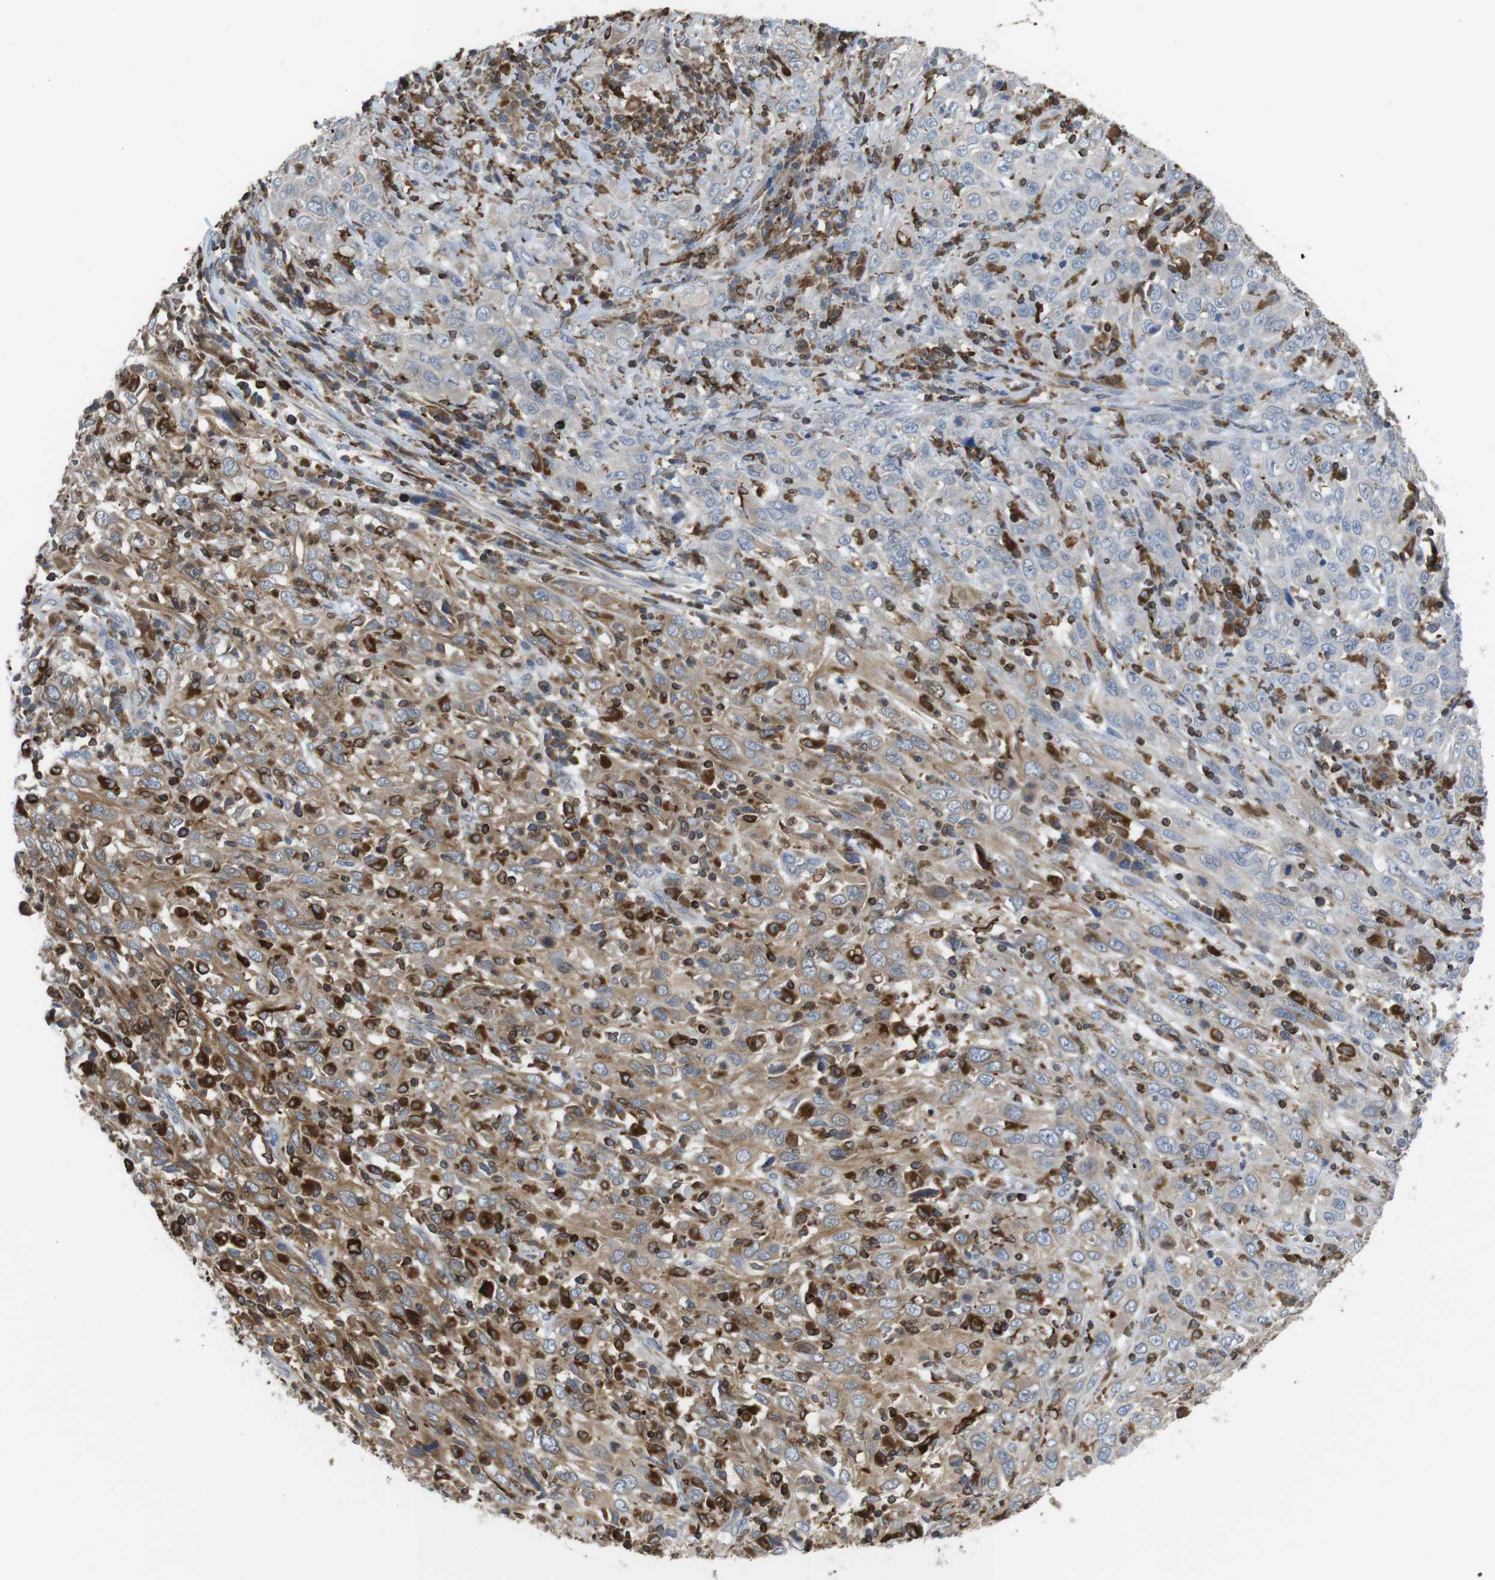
{"staining": {"intensity": "moderate", "quantity": ">75%", "location": "cytoplasmic/membranous"}, "tissue": "cervical cancer", "cell_type": "Tumor cells", "image_type": "cancer", "snomed": [{"axis": "morphology", "description": "Squamous cell carcinoma, NOS"}, {"axis": "topography", "description": "Cervix"}], "caption": "A brown stain shows moderate cytoplasmic/membranous staining of a protein in cervical cancer tumor cells. Nuclei are stained in blue.", "gene": "ARL6IP5", "patient": {"sex": "female", "age": 46}}